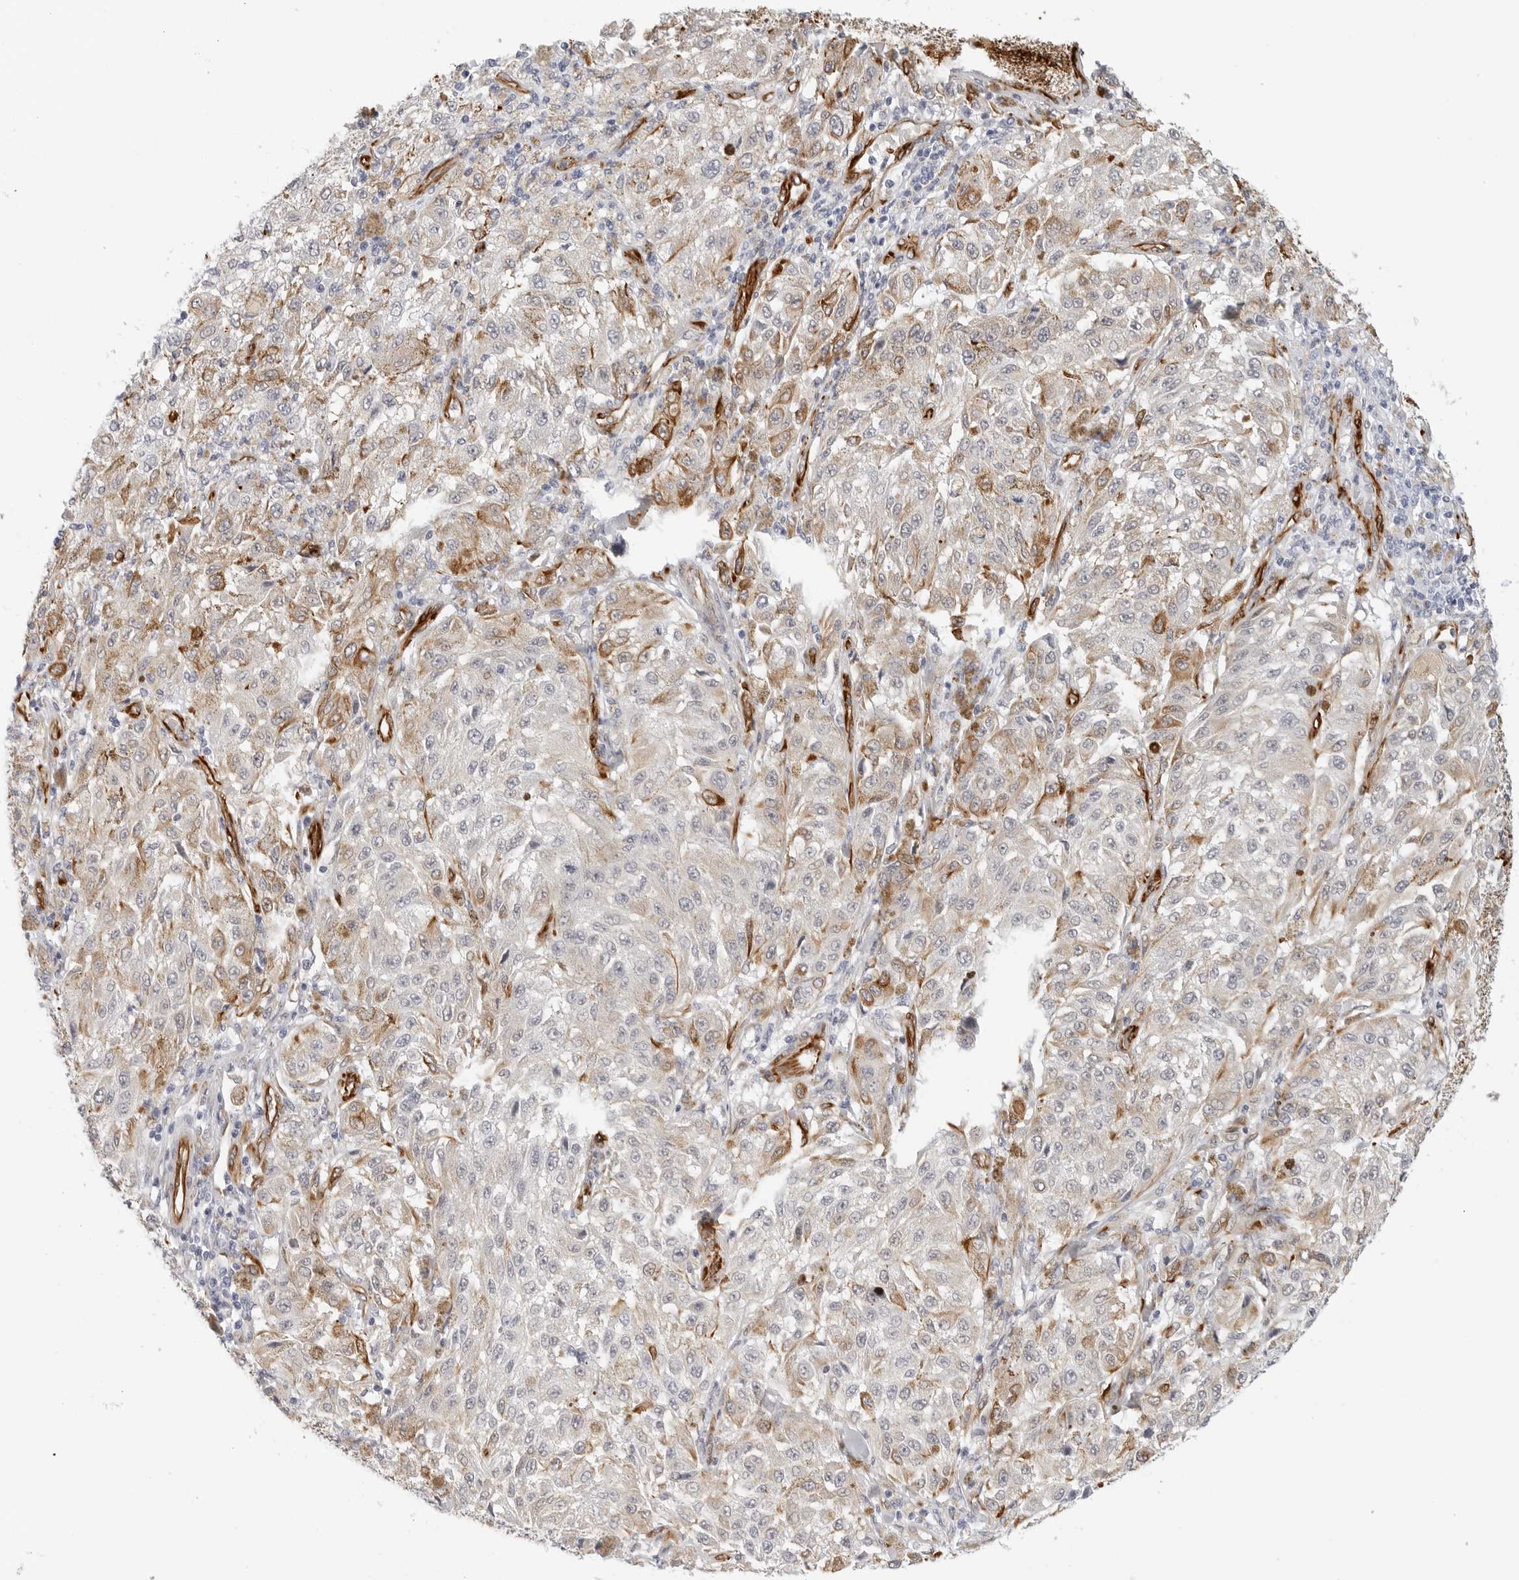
{"staining": {"intensity": "weak", "quantity": "25%-75%", "location": "cytoplasmic/membranous"}, "tissue": "melanoma", "cell_type": "Tumor cells", "image_type": "cancer", "snomed": [{"axis": "morphology", "description": "Malignant melanoma, NOS"}, {"axis": "topography", "description": "Skin"}], "caption": "A low amount of weak cytoplasmic/membranous expression is identified in about 25%-75% of tumor cells in melanoma tissue.", "gene": "NES", "patient": {"sex": "female", "age": 64}}